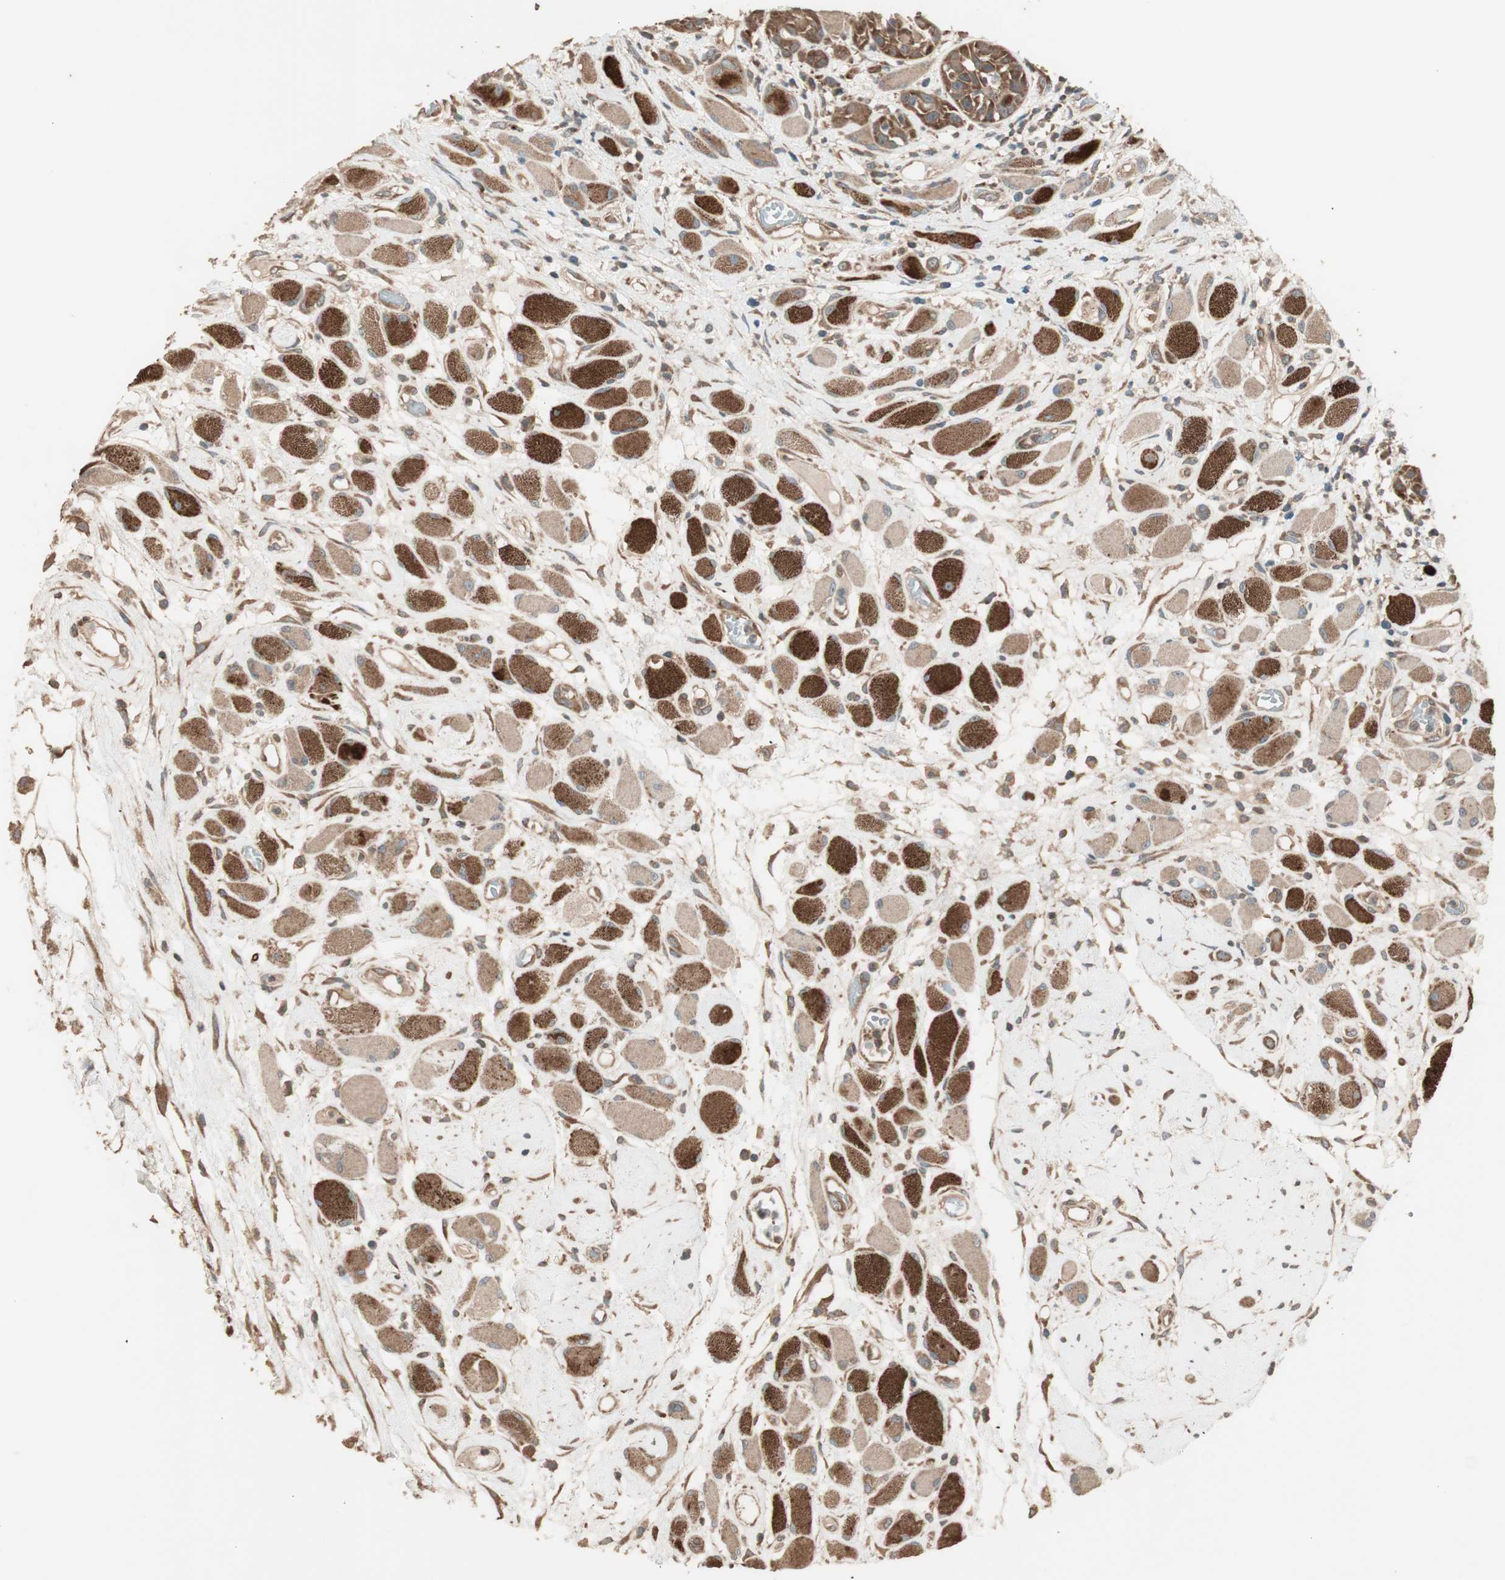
{"staining": {"intensity": "moderate", "quantity": ">75%", "location": "cytoplasmic/membranous"}, "tissue": "head and neck cancer", "cell_type": "Tumor cells", "image_type": "cancer", "snomed": [{"axis": "morphology", "description": "Squamous cell carcinoma, NOS"}, {"axis": "topography", "description": "Head-Neck"}], "caption": "The photomicrograph shows staining of head and neck cancer (squamous cell carcinoma), revealing moderate cytoplasmic/membranous protein staining (brown color) within tumor cells. (brown staining indicates protein expression, while blue staining denotes nuclei).", "gene": "CNOT4", "patient": {"sex": "male", "age": 62}}